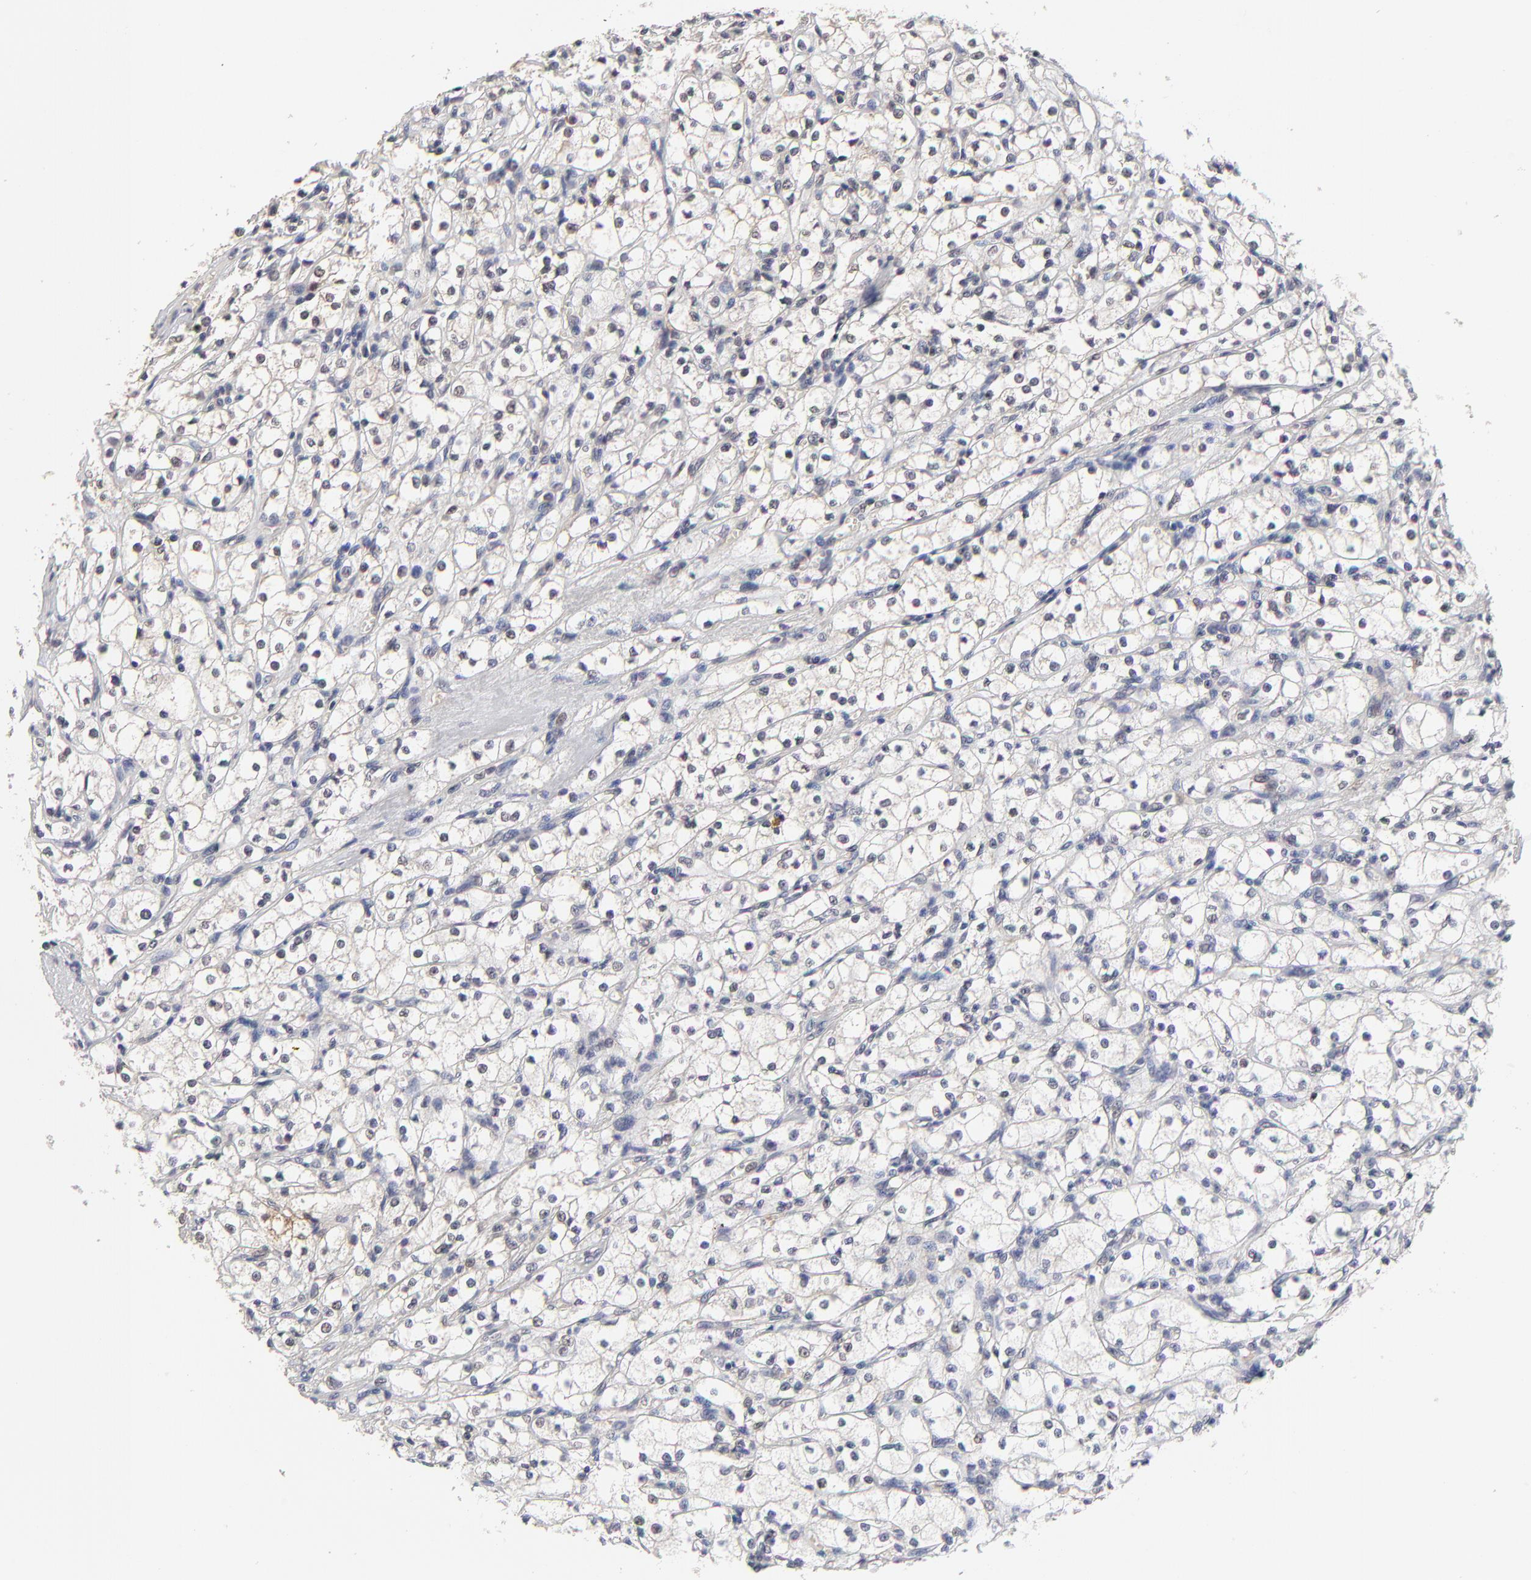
{"staining": {"intensity": "negative", "quantity": "none", "location": "none"}, "tissue": "renal cancer", "cell_type": "Tumor cells", "image_type": "cancer", "snomed": [{"axis": "morphology", "description": "Adenocarcinoma, NOS"}, {"axis": "topography", "description": "Kidney"}], "caption": "Renal adenocarcinoma was stained to show a protein in brown. There is no significant staining in tumor cells.", "gene": "FRMD8", "patient": {"sex": "male", "age": 61}}